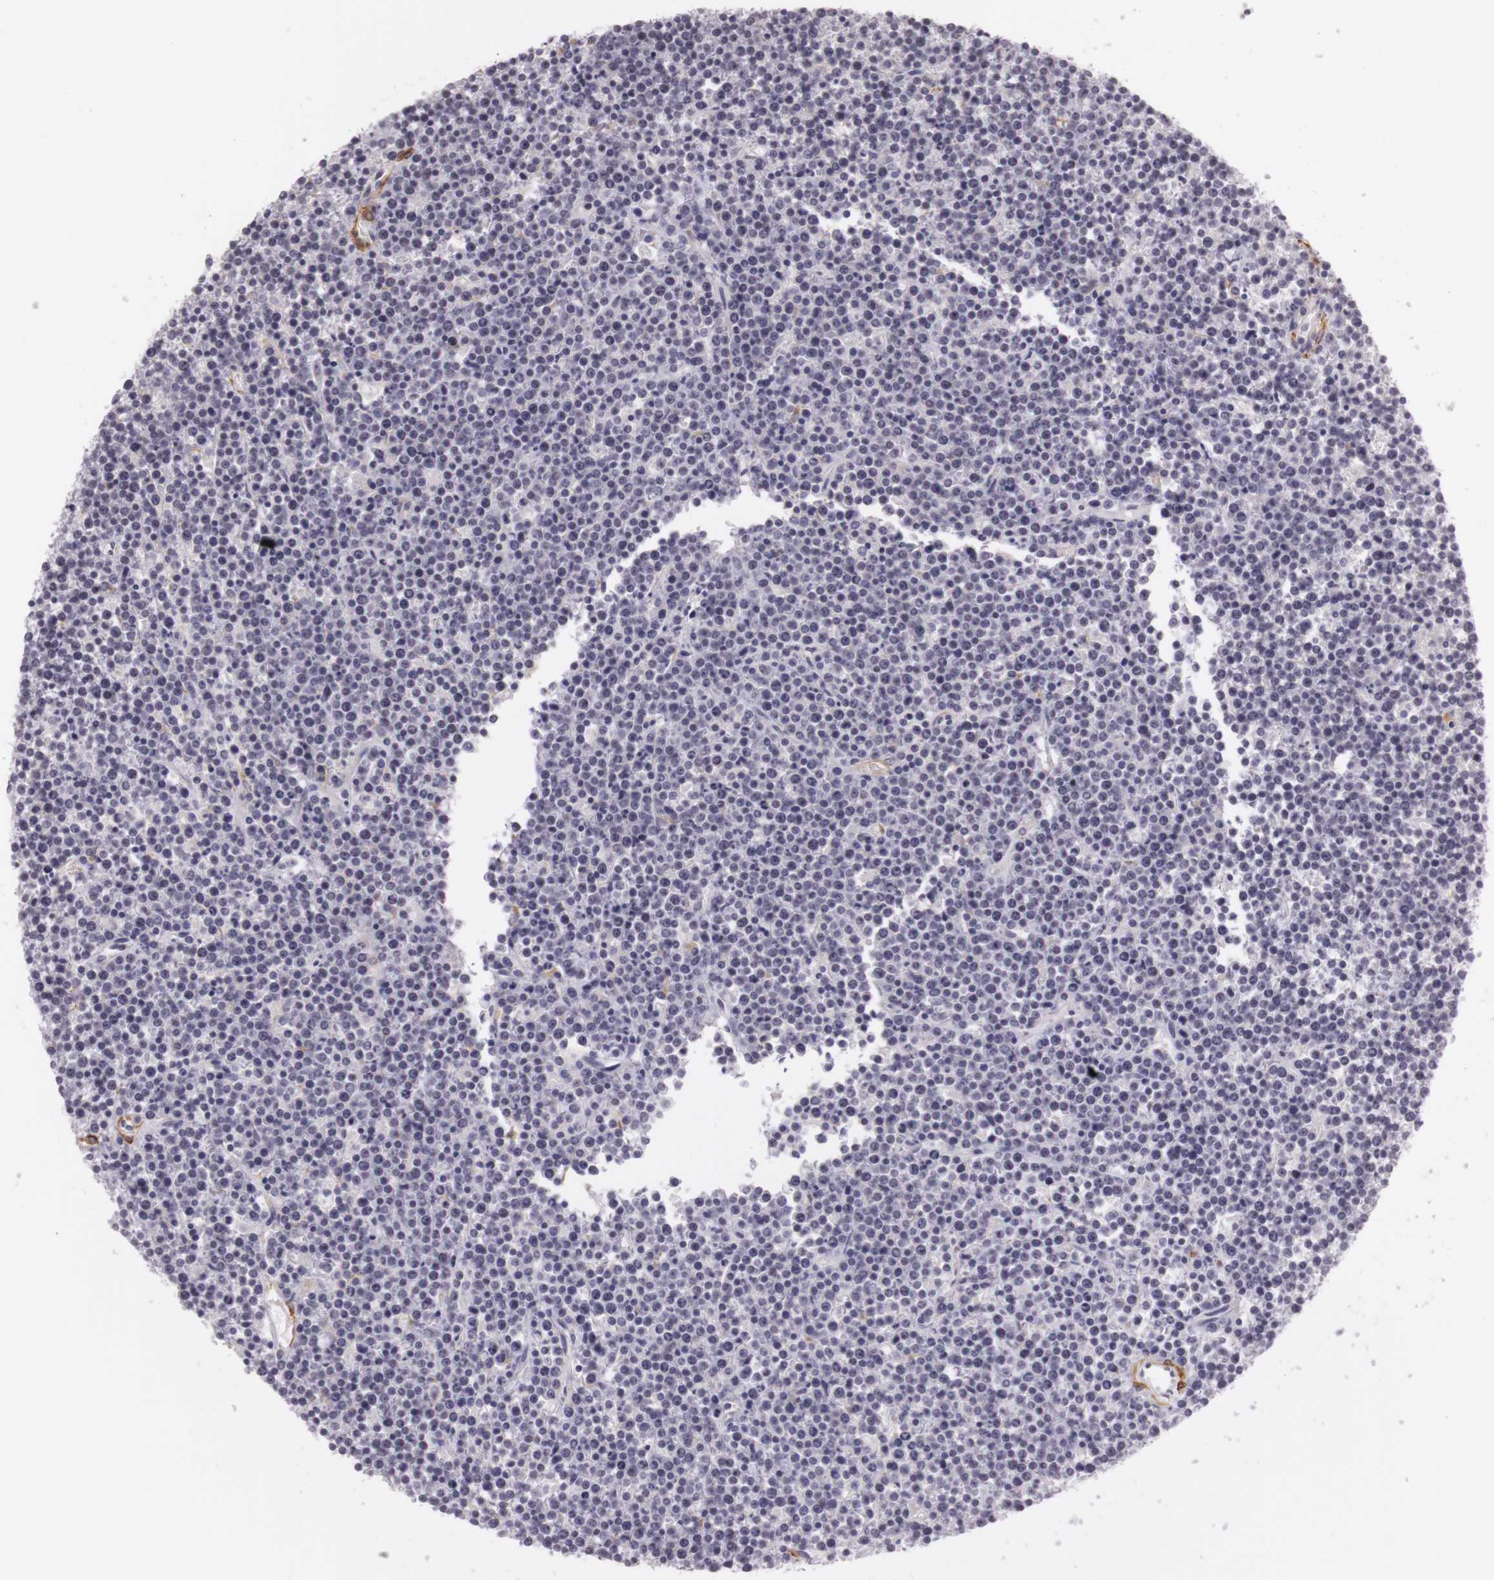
{"staining": {"intensity": "negative", "quantity": "none", "location": "none"}, "tissue": "lymphoma", "cell_type": "Tumor cells", "image_type": "cancer", "snomed": [{"axis": "morphology", "description": "Malignant lymphoma, non-Hodgkin's type, High grade"}, {"axis": "topography", "description": "Ovary"}], "caption": "The immunohistochemistry photomicrograph has no significant expression in tumor cells of high-grade malignant lymphoma, non-Hodgkin's type tissue.", "gene": "CNTN2", "patient": {"sex": "female", "age": 56}}